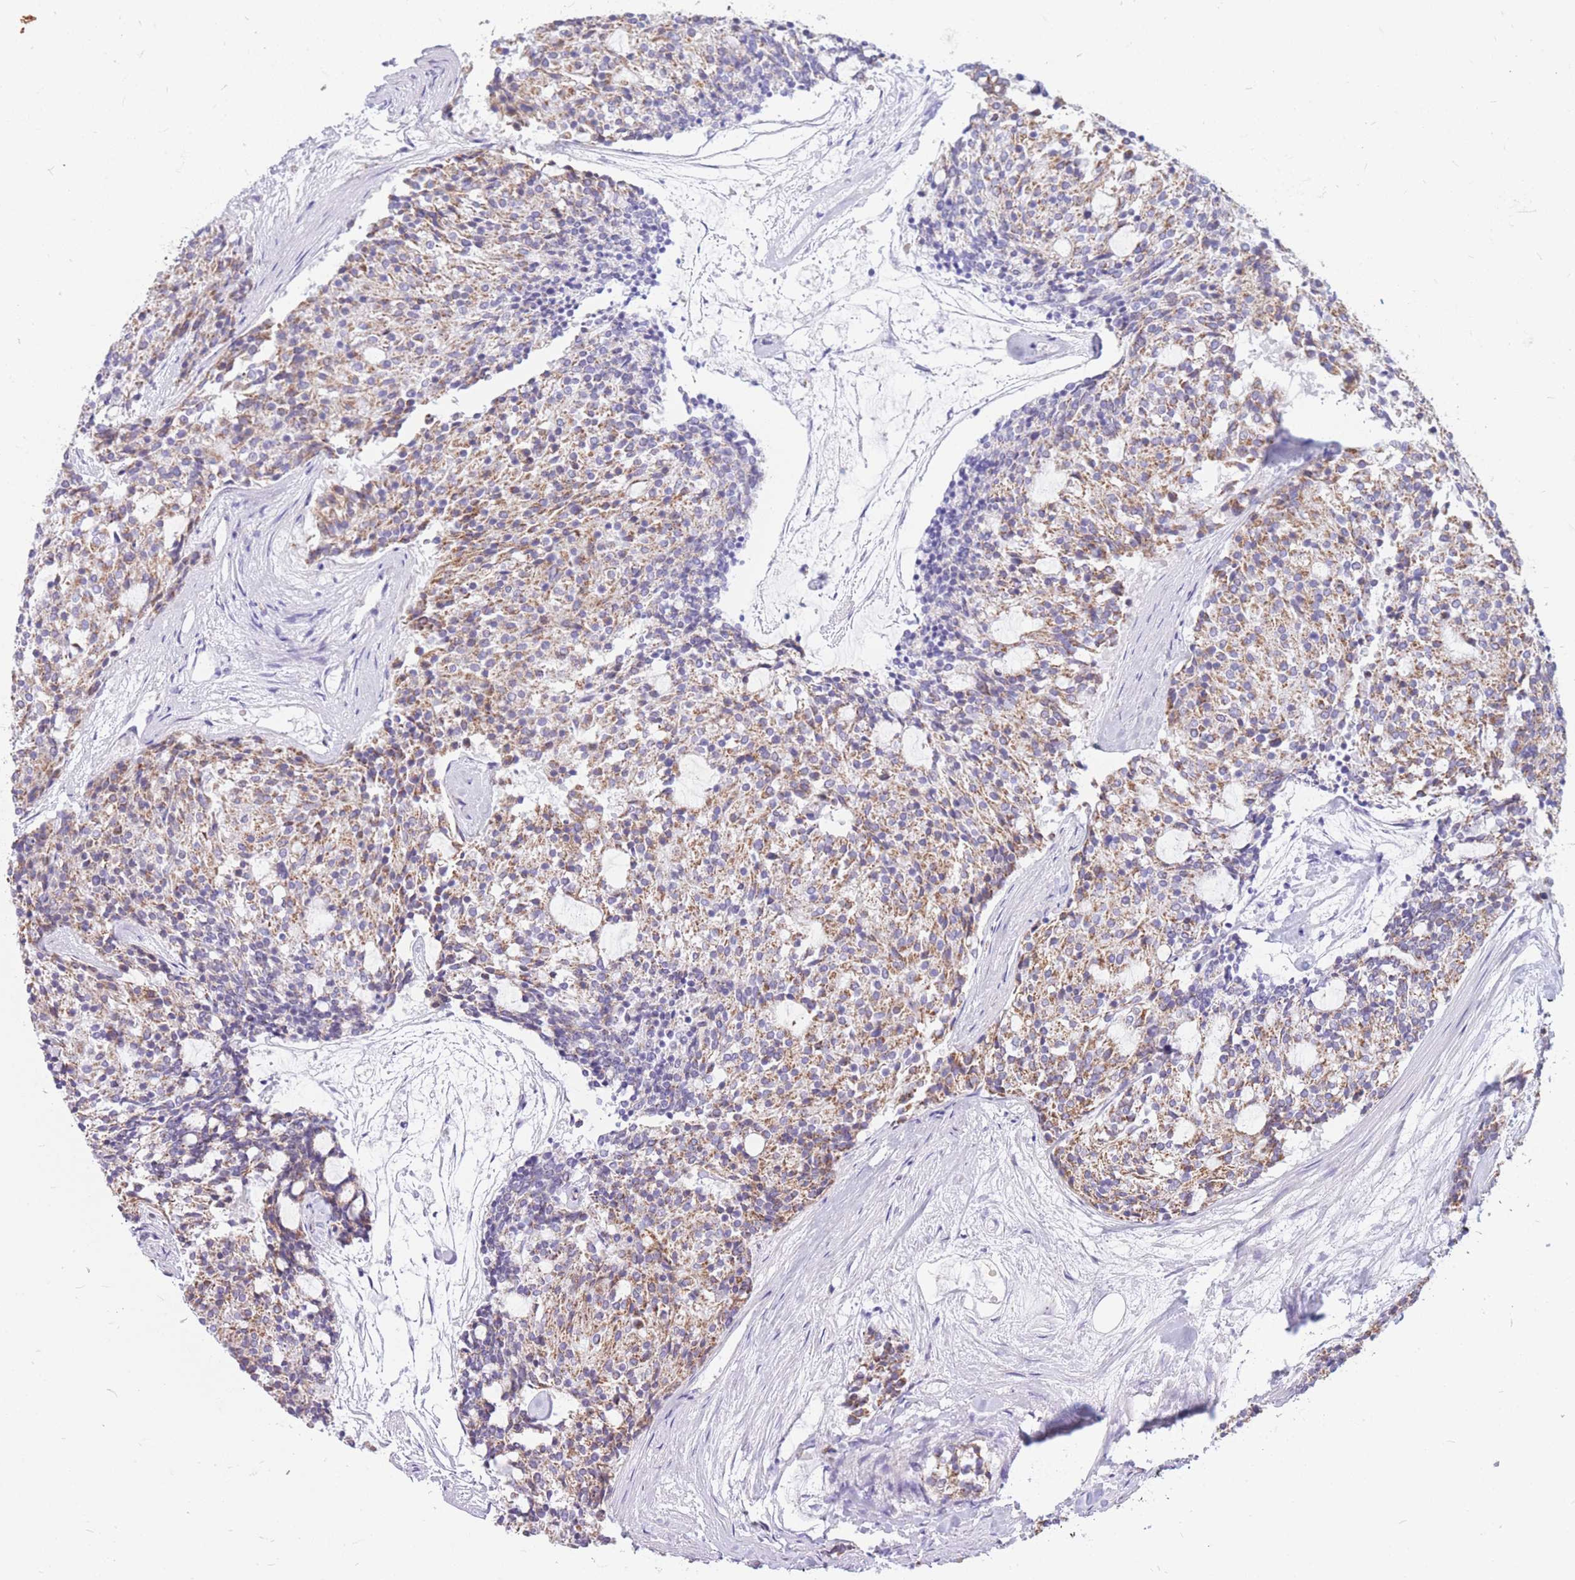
{"staining": {"intensity": "moderate", "quantity": ">75%", "location": "cytoplasmic/membranous"}, "tissue": "carcinoid", "cell_type": "Tumor cells", "image_type": "cancer", "snomed": [{"axis": "morphology", "description": "Carcinoid, malignant, NOS"}, {"axis": "topography", "description": "Pancreas"}], "caption": "The immunohistochemical stain highlights moderate cytoplasmic/membranous positivity in tumor cells of carcinoid (malignant) tissue. (Stains: DAB in brown, nuclei in blue, Microscopy: brightfield microscopy at high magnification).", "gene": "PCSK1", "patient": {"sex": "female", "age": 54}}